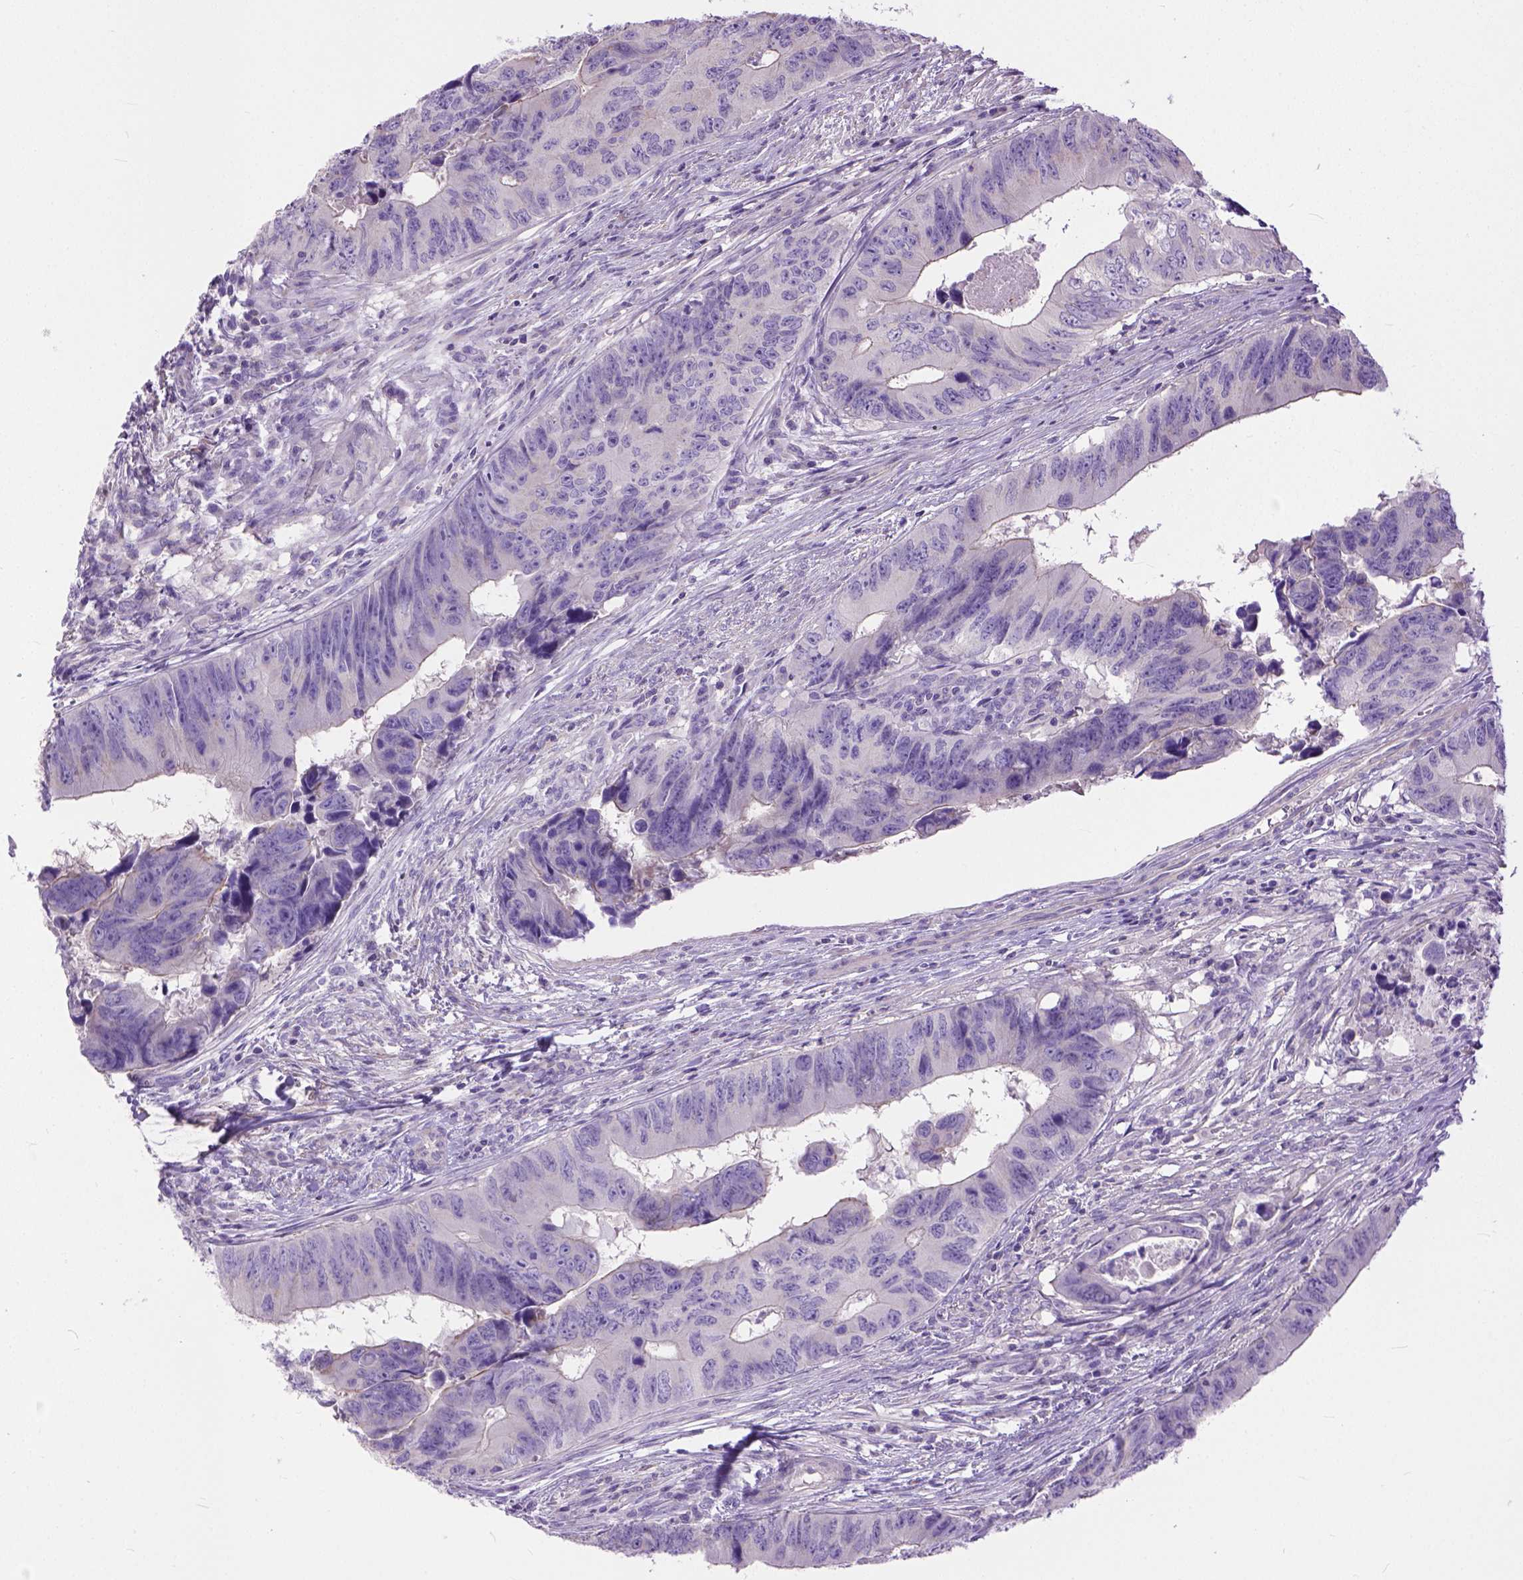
{"staining": {"intensity": "negative", "quantity": "none", "location": "none"}, "tissue": "colorectal cancer", "cell_type": "Tumor cells", "image_type": "cancer", "snomed": [{"axis": "morphology", "description": "Adenocarcinoma, NOS"}, {"axis": "topography", "description": "Colon"}], "caption": "Human colorectal adenocarcinoma stained for a protein using immunohistochemistry (IHC) shows no staining in tumor cells.", "gene": "BANF2", "patient": {"sex": "female", "age": 82}}